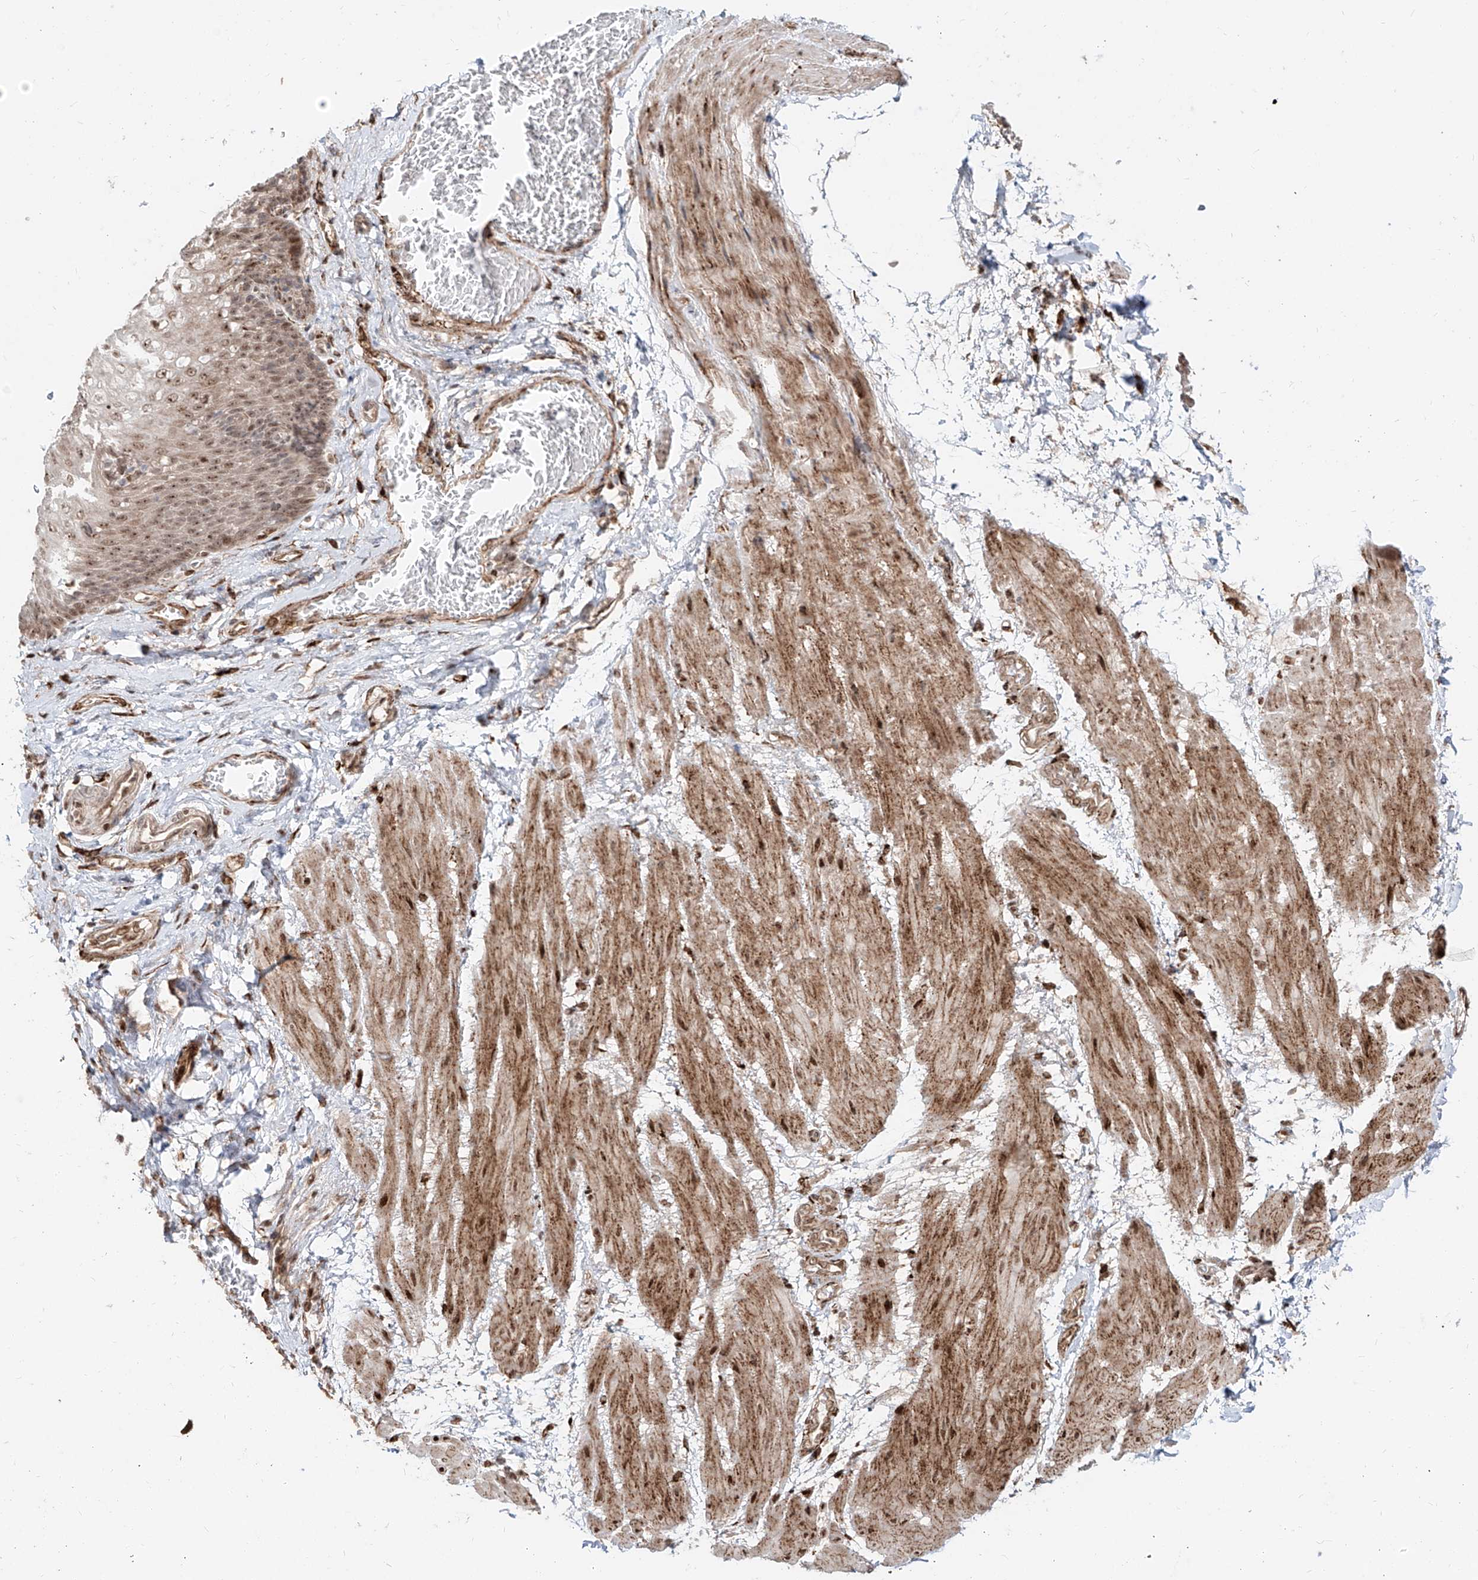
{"staining": {"intensity": "moderate", "quantity": ">75%", "location": "nuclear"}, "tissue": "esophagus", "cell_type": "Squamous epithelial cells", "image_type": "normal", "snomed": [{"axis": "morphology", "description": "Normal tissue, NOS"}, {"axis": "topography", "description": "Esophagus"}], "caption": "DAB immunohistochemical staining of benign esophagus displays moderate nuclear protein positivity in approximately >75% of squamous epithelial cells. (IHC, brightfield microscopy, high magnification).", "gene": "ZNF710", "patient": {"sex": "male", "age": 48}}